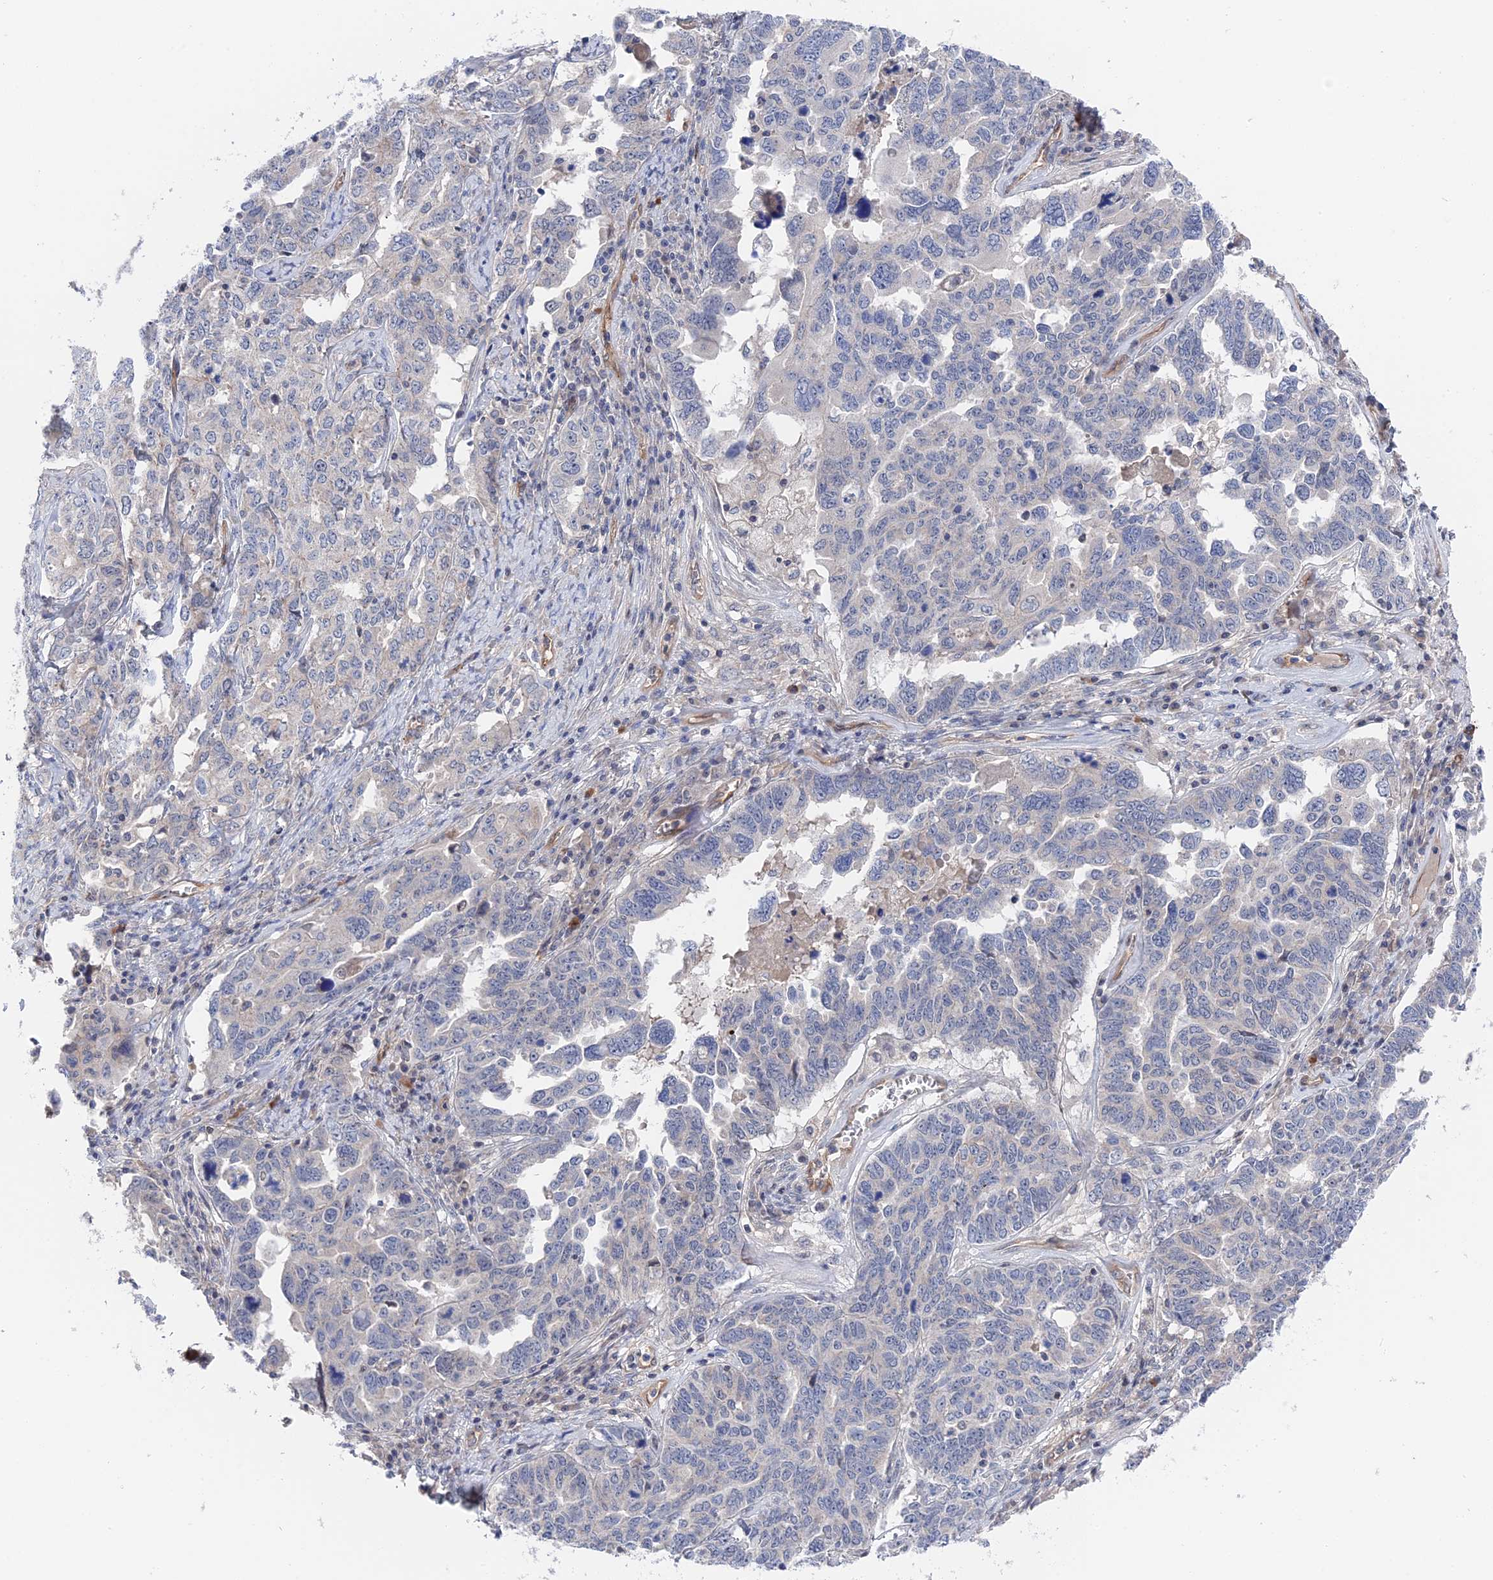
{"staining": {"intensity": "negative", "quantity": "none", "location": "none"}, "tissue": "ovarian cancer", "cell_type": "Tumor cells", "image_type": "cancer", "snomed": [{"axis": "morphology", "description": "Carcinoma, endometroid"}, {"axis": "topography", "description": "Ovary"}], "caption": "DAB immunohistochemical staining of human ovarian endometroid carcinoma reveals no significant staining in tumor cells.", "gene": "MTHFSD", "patient": {"sex": "female", "age": 62}}